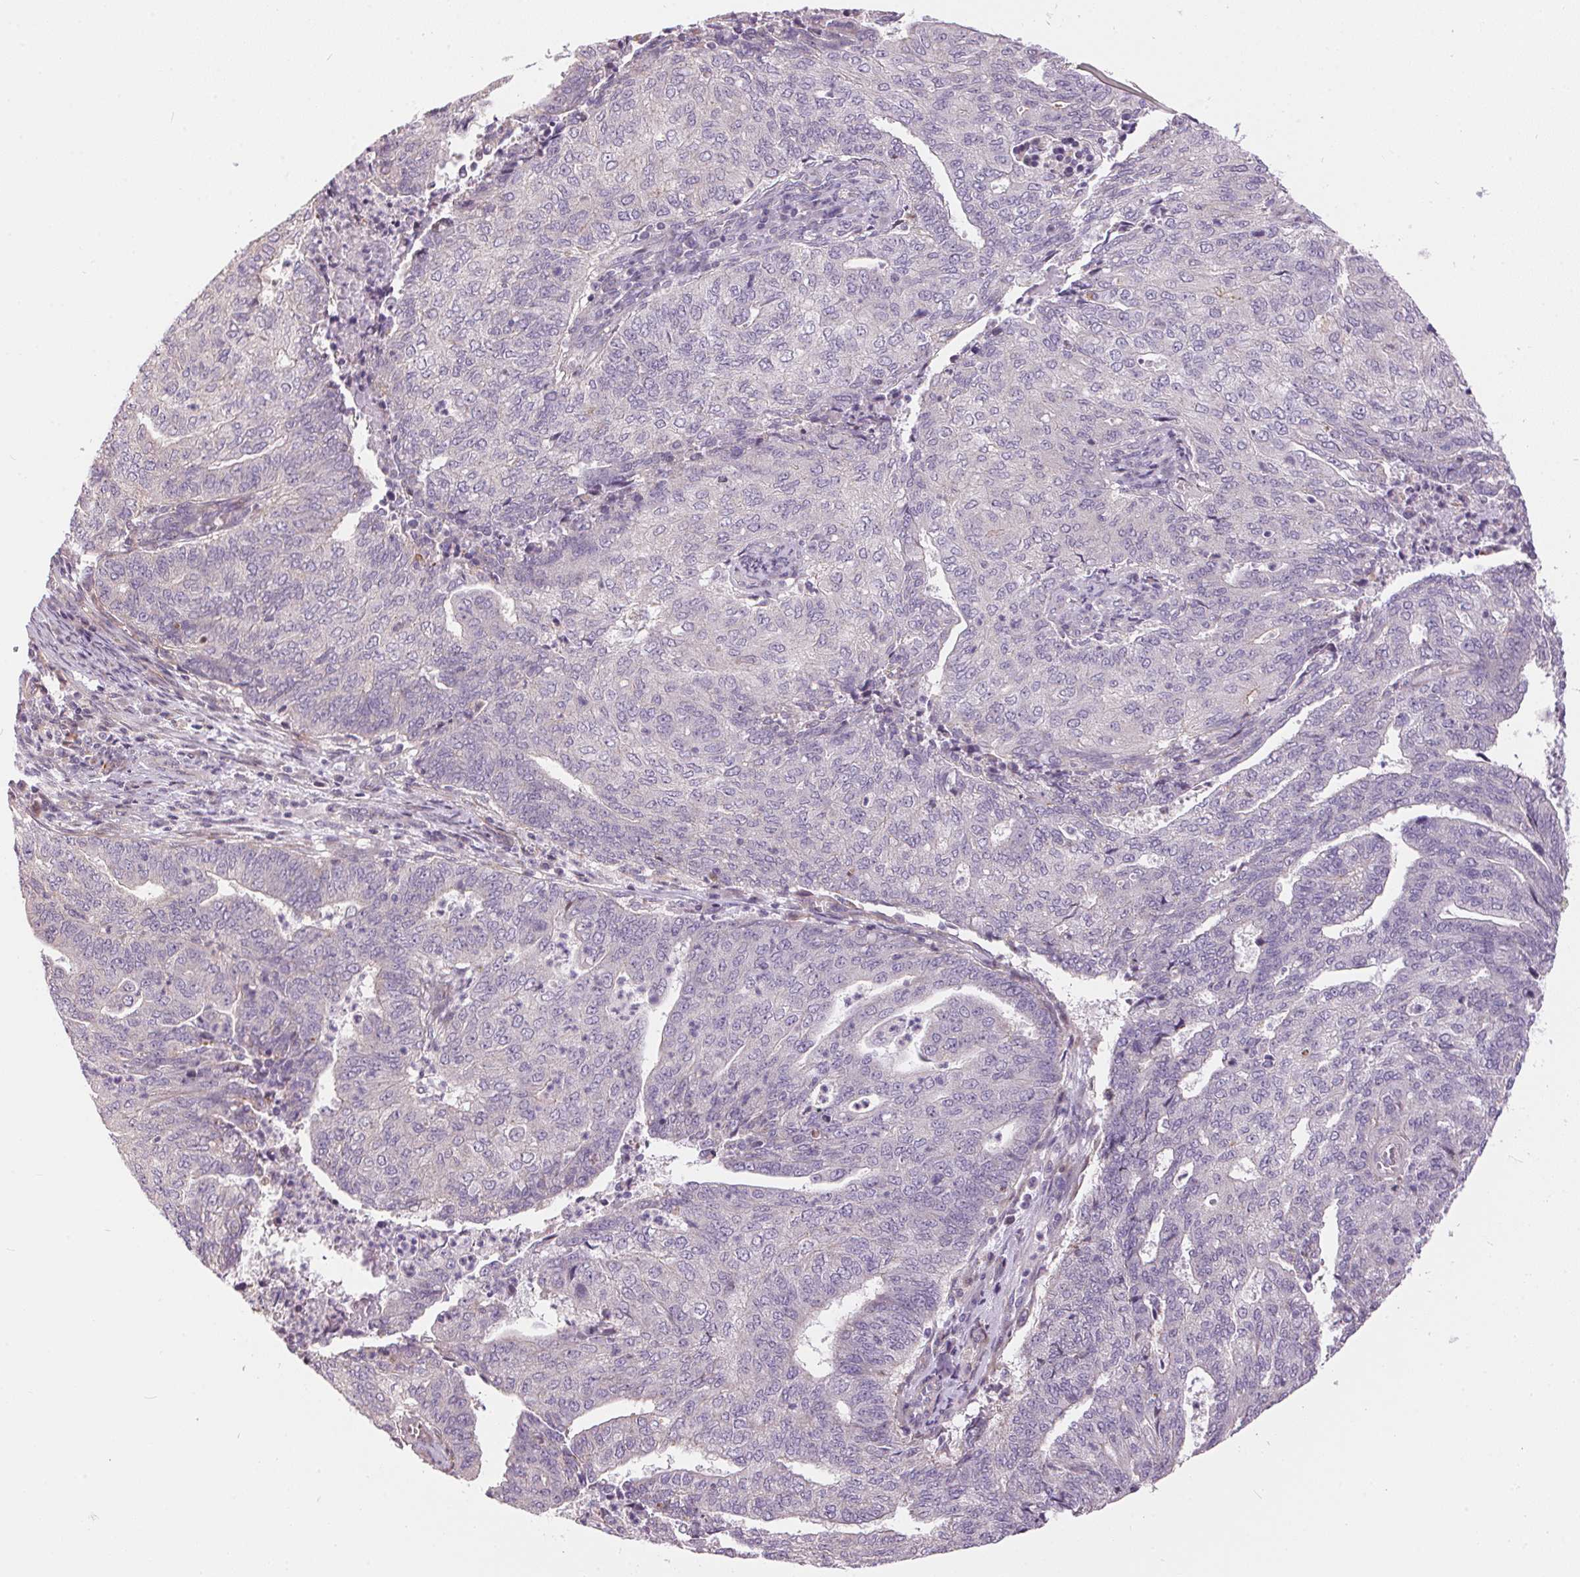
{"staining": {"intensity": "negative", "quantity": "none", "location": "none"}, "tissue": "endometrial cancer", "cell_type": "Tumor cells", "image_type": "cancer", "snomed": [{"axis": "morphology", "description": "Adenocarcinoma, NOS"}, {"axis": "topography", "description": "Endometrium"}], "caption": "Immunohistochemistry (IHC) micrograph of adenocarcinoma (endometrial) stained for a protein (brown), which demonstrates no staining in tumor cells.", "gene": "UNC13B", "patient": {"sex": "female", "age": 82}}